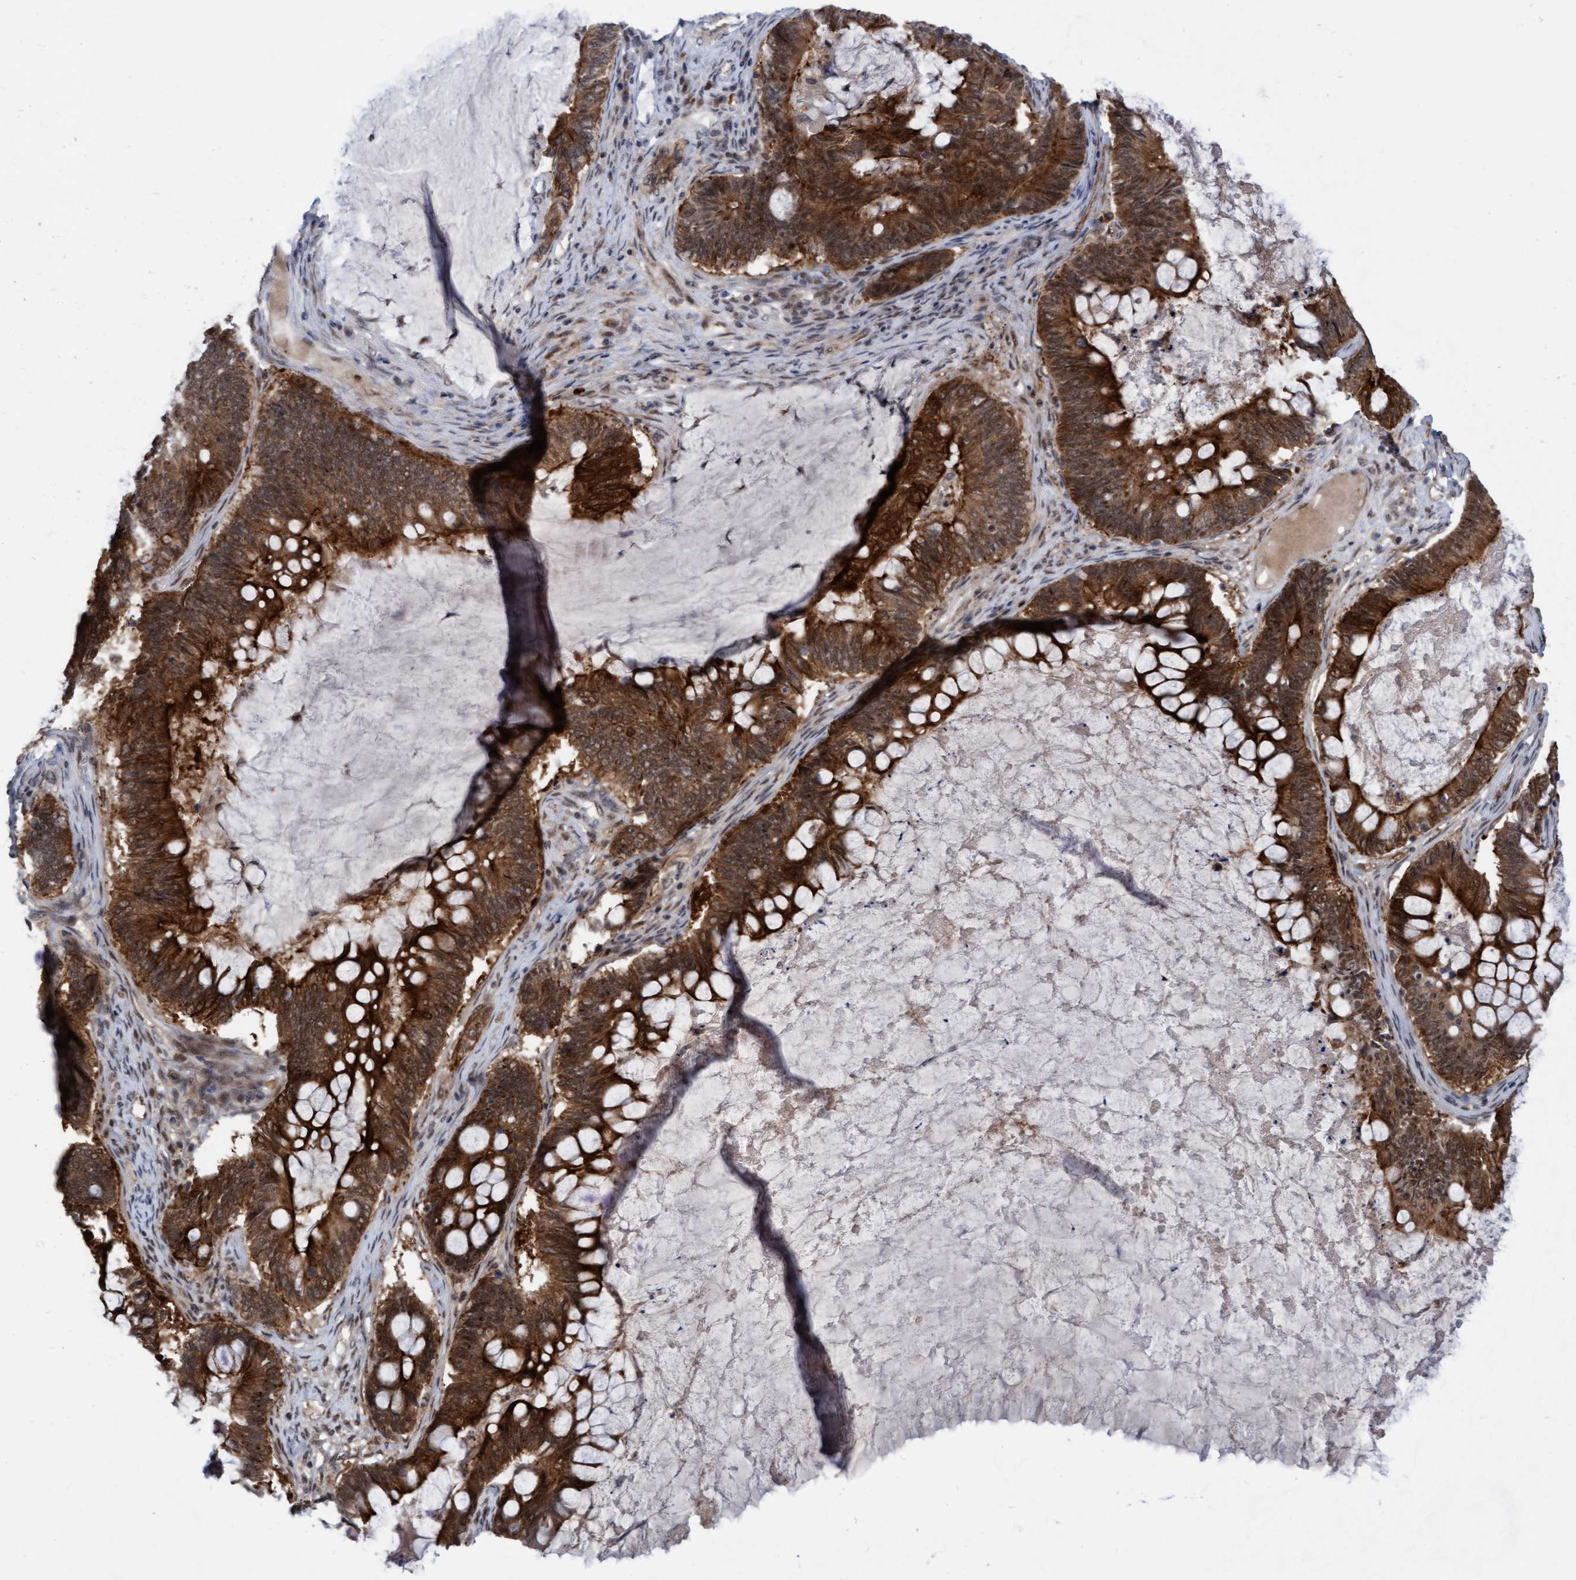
{"staining": {"intensity": "strong", "quantity": ">75%", "location": "cytoplasmic/membranous,nuclear"}, "tissue": "ovarian cancer", "cell_type": "Tumor cells", "image_type": "cancer", "snomed": [{"axis": "morphology", "description": "Cystadenocarcinoma, mucinous, NOS"}, {"axis": "topography", "description": "Ovary"}], "caption": "This histopathology image reveals IHC staining of mucinous cystadenocarcinoma (ovarian), with high strong cytoplasmic/membranous and nuclear expression in about >75% of tumor cells.", "gene": "RAP1GAP2", "patient": {"sex": "female", "age": 61}}